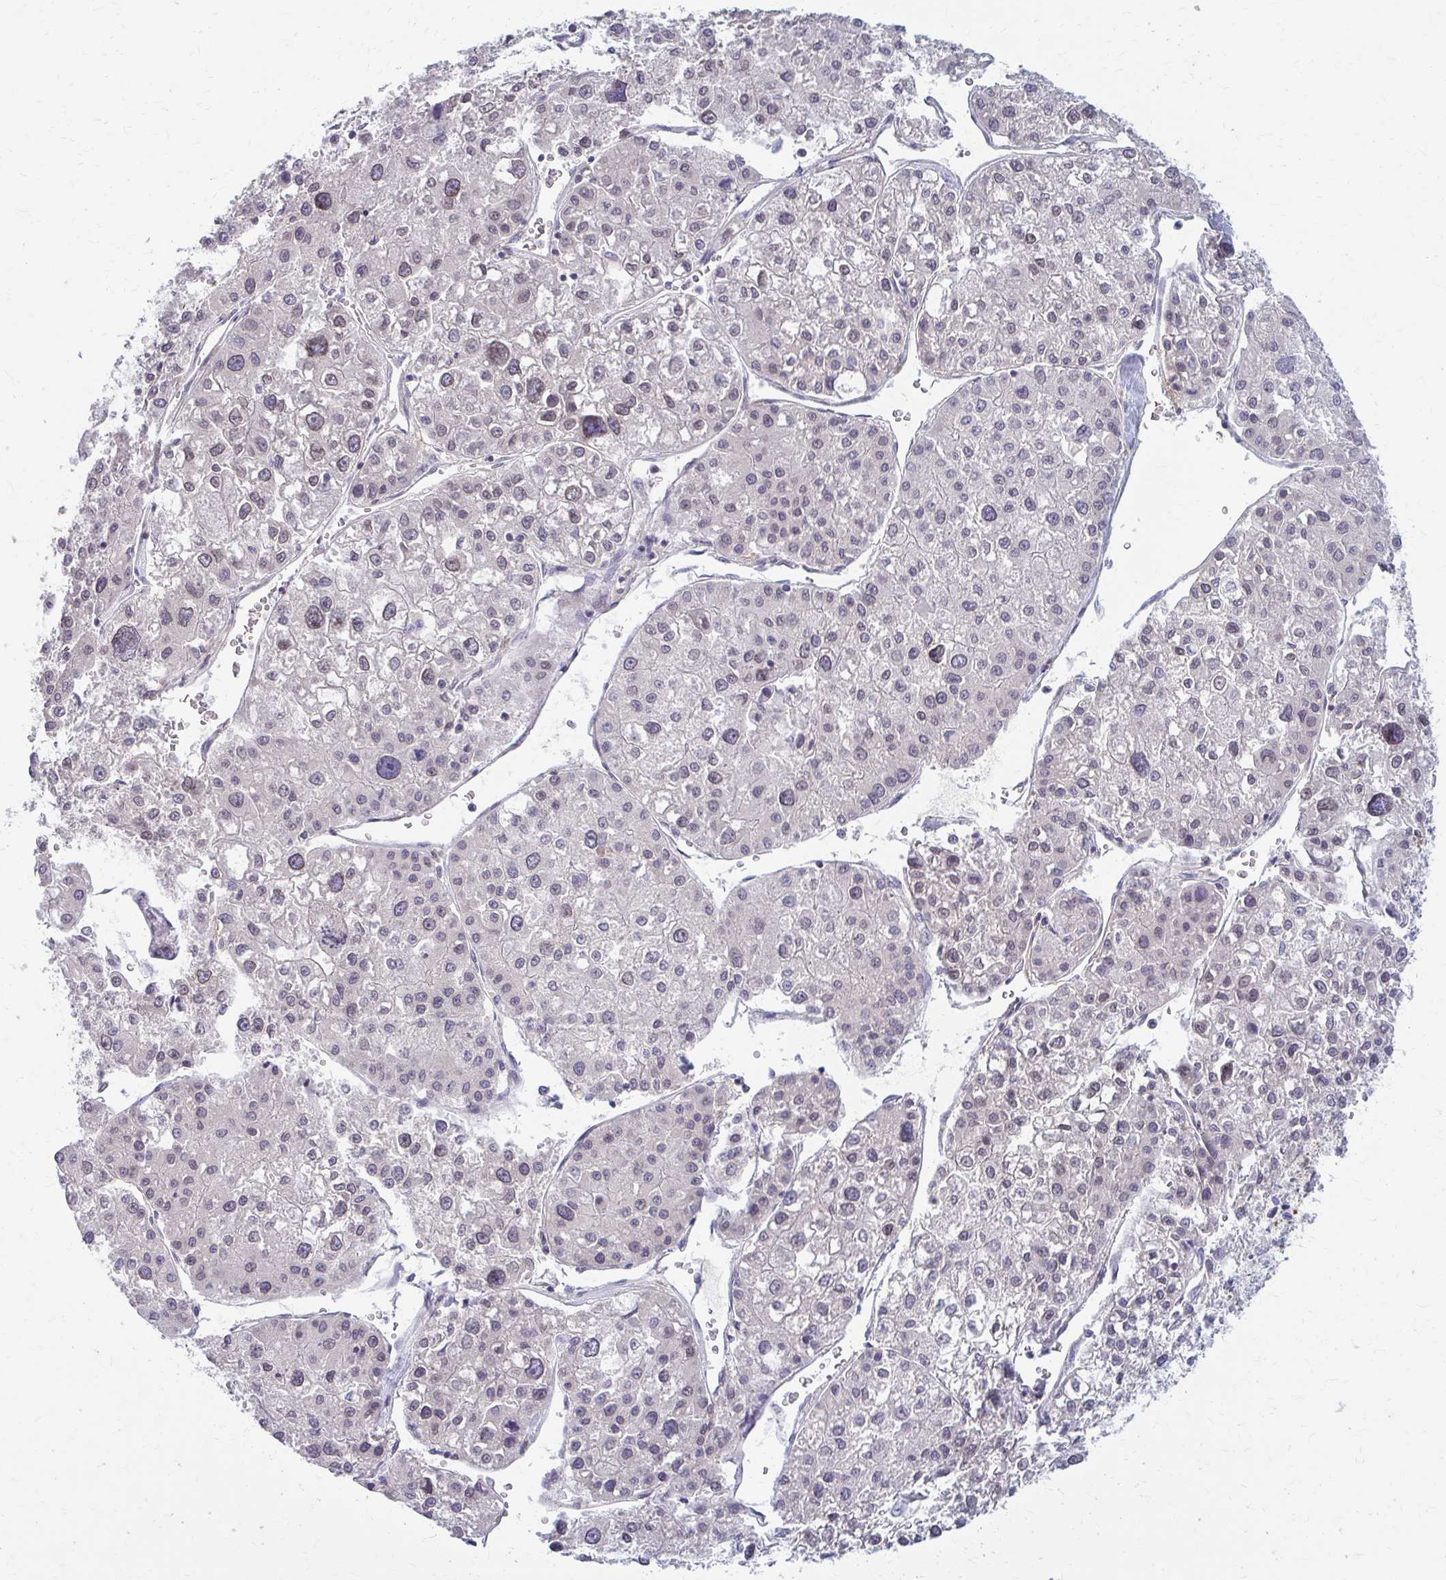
{"staining": {"intensity": "negative", "quantity": "none", "location": "none"}, "tissue": "liver cancer", "cell_type": "Tumor cells", "image_type": "cancer", "snomed": [{"axis": "morphology", "description": "Carcinoma, Hepatocellular, NOS"}, {"axis": "topography", "description": "Liver"}], "caption": "Immunohistochemical staining of liver cancer (hepatocellular carcinoma) reveals no significant expression in tumor cells.", "gene": "MCRIP2", "patient": {"sex": "male", "age": 73}}